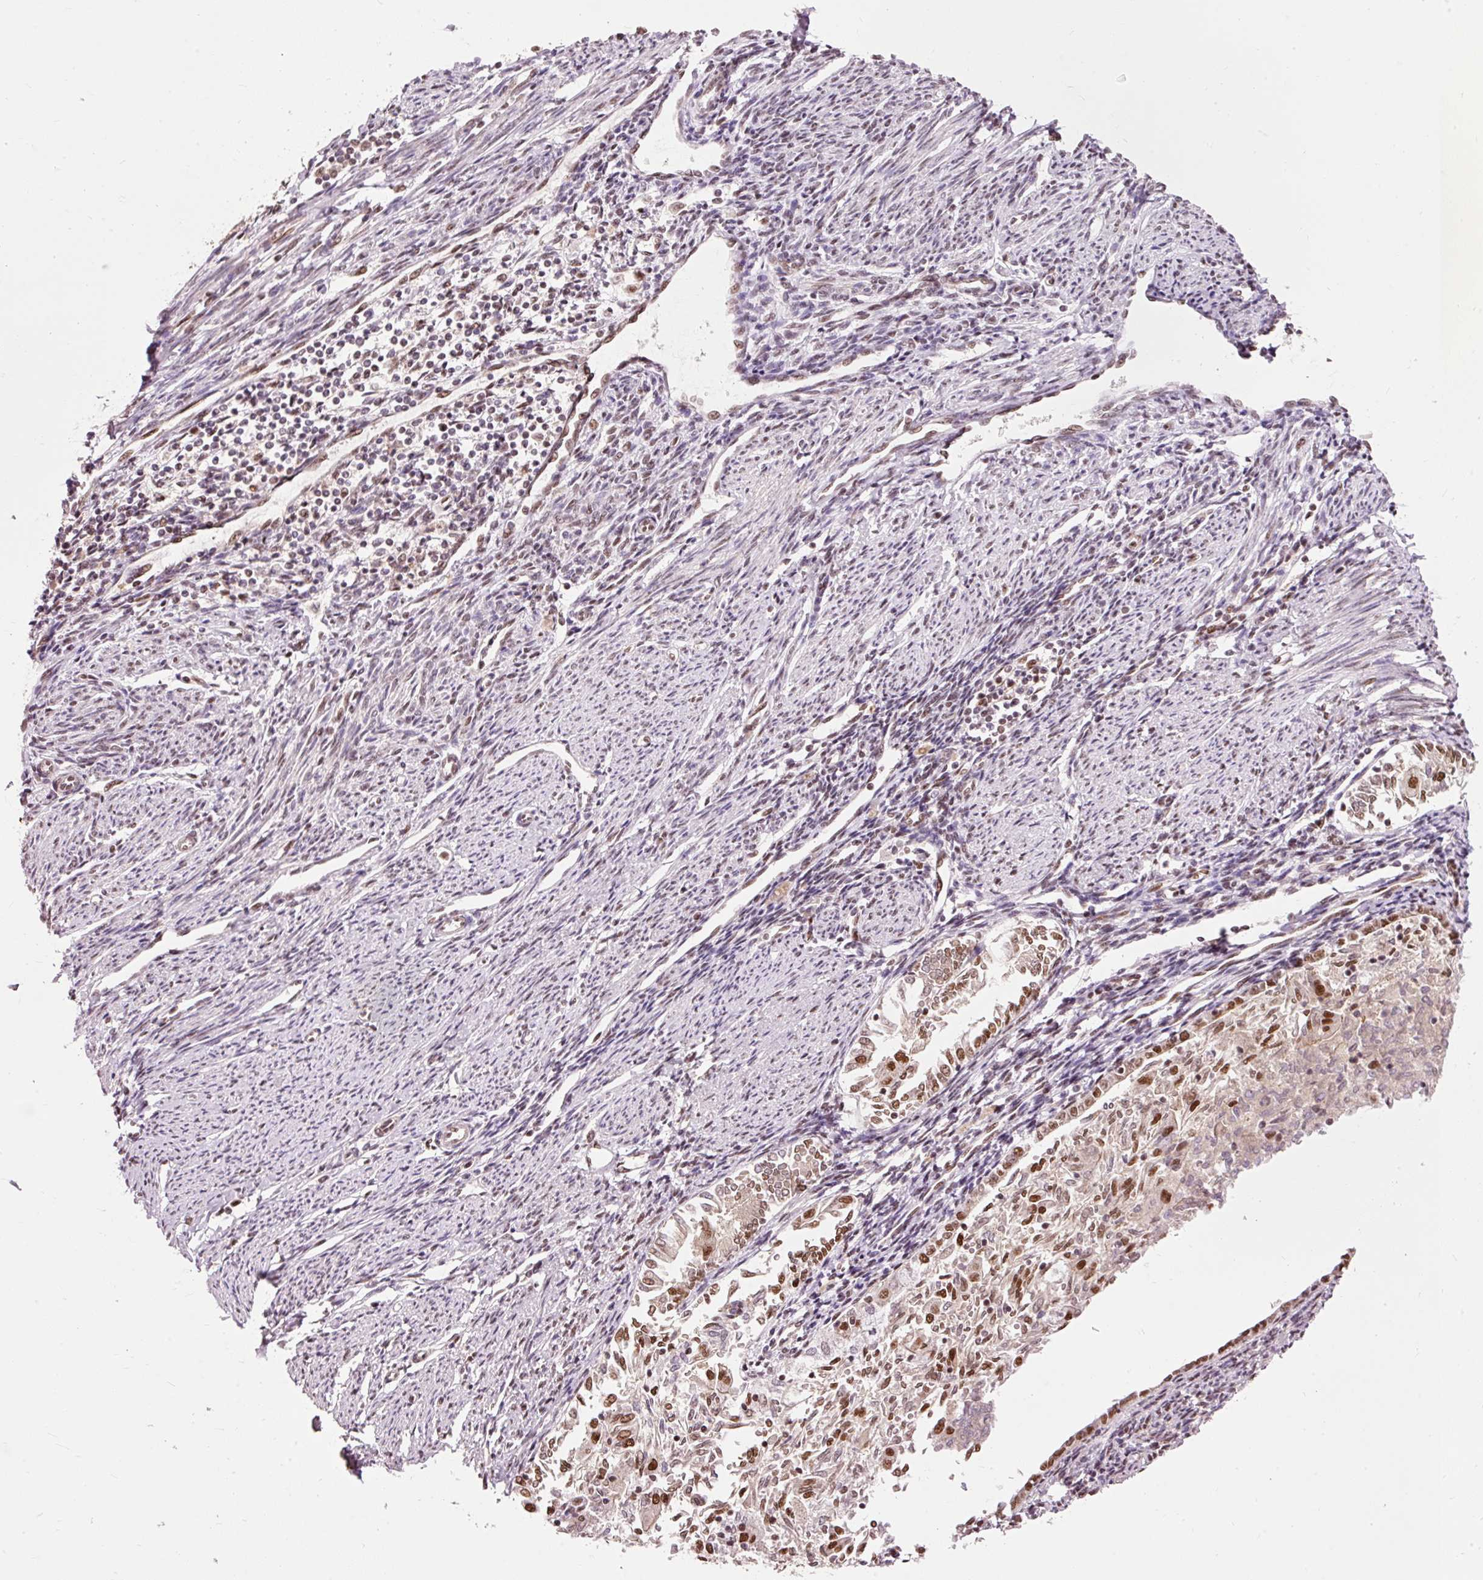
{"staining": {"intensity": "moderate", "quantity": "<25%", "location": "nuclear"}, "tissue": "endometrial cancer", "cell_type": "Tumor cells", "image_type": "cancer", "snomed": [{"axis": "morphology", "description": "Adenocarcinoma, NOS"}, {"axis": "topography", "description": "Endometrium"}], "caption": "Protein expression analysis of endometrial cancer (adenocarcinoma) shows moderate nuclear positivity in about <25% of tumor cells.", "gene": "ZBTB44", "patient": {"sex": "female", "age": 79}}